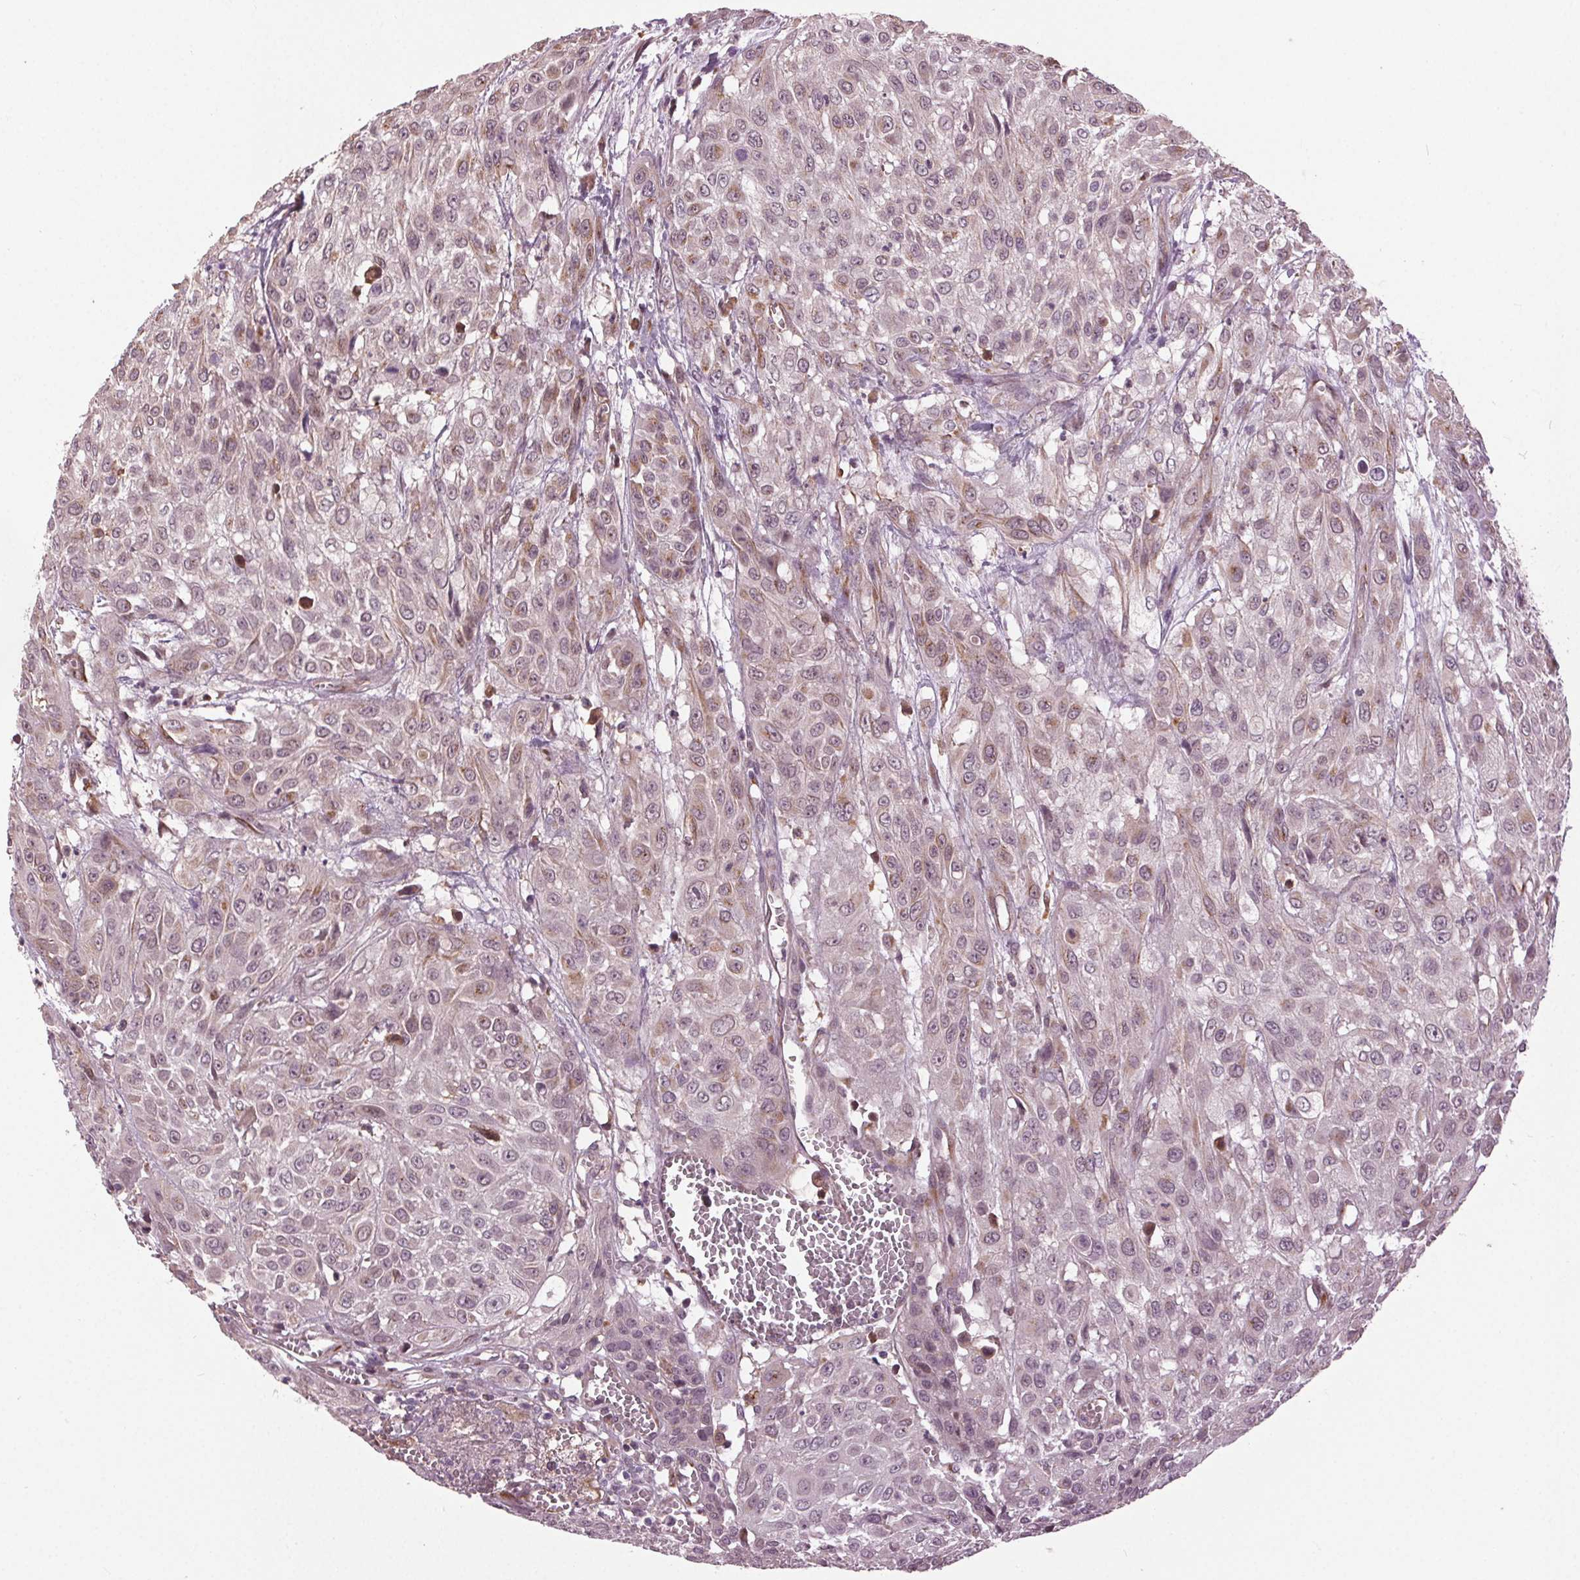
{"staining": {"intensity": "weak", "quantity": "25%-75%", "location": "cytoplasmic/membranous"}, "tissue": "urothelial cancer", "cell_type": "Tumor cells", "image_type": "cancer", "snomed": [{"axis": "morphology", "description": "Urothelial carcinoma, High grade"}, {"axis": "topography", "description": "Urinary bladder"}], "caption": "Human urothelial cancer stained with a brown dye exhibits weak cytoplasmic/membranous positive positivity in approximately 25%-75% of tumor cells.", "gene": "BSDC1", "patient": {"sex": "male", "age": 57}}